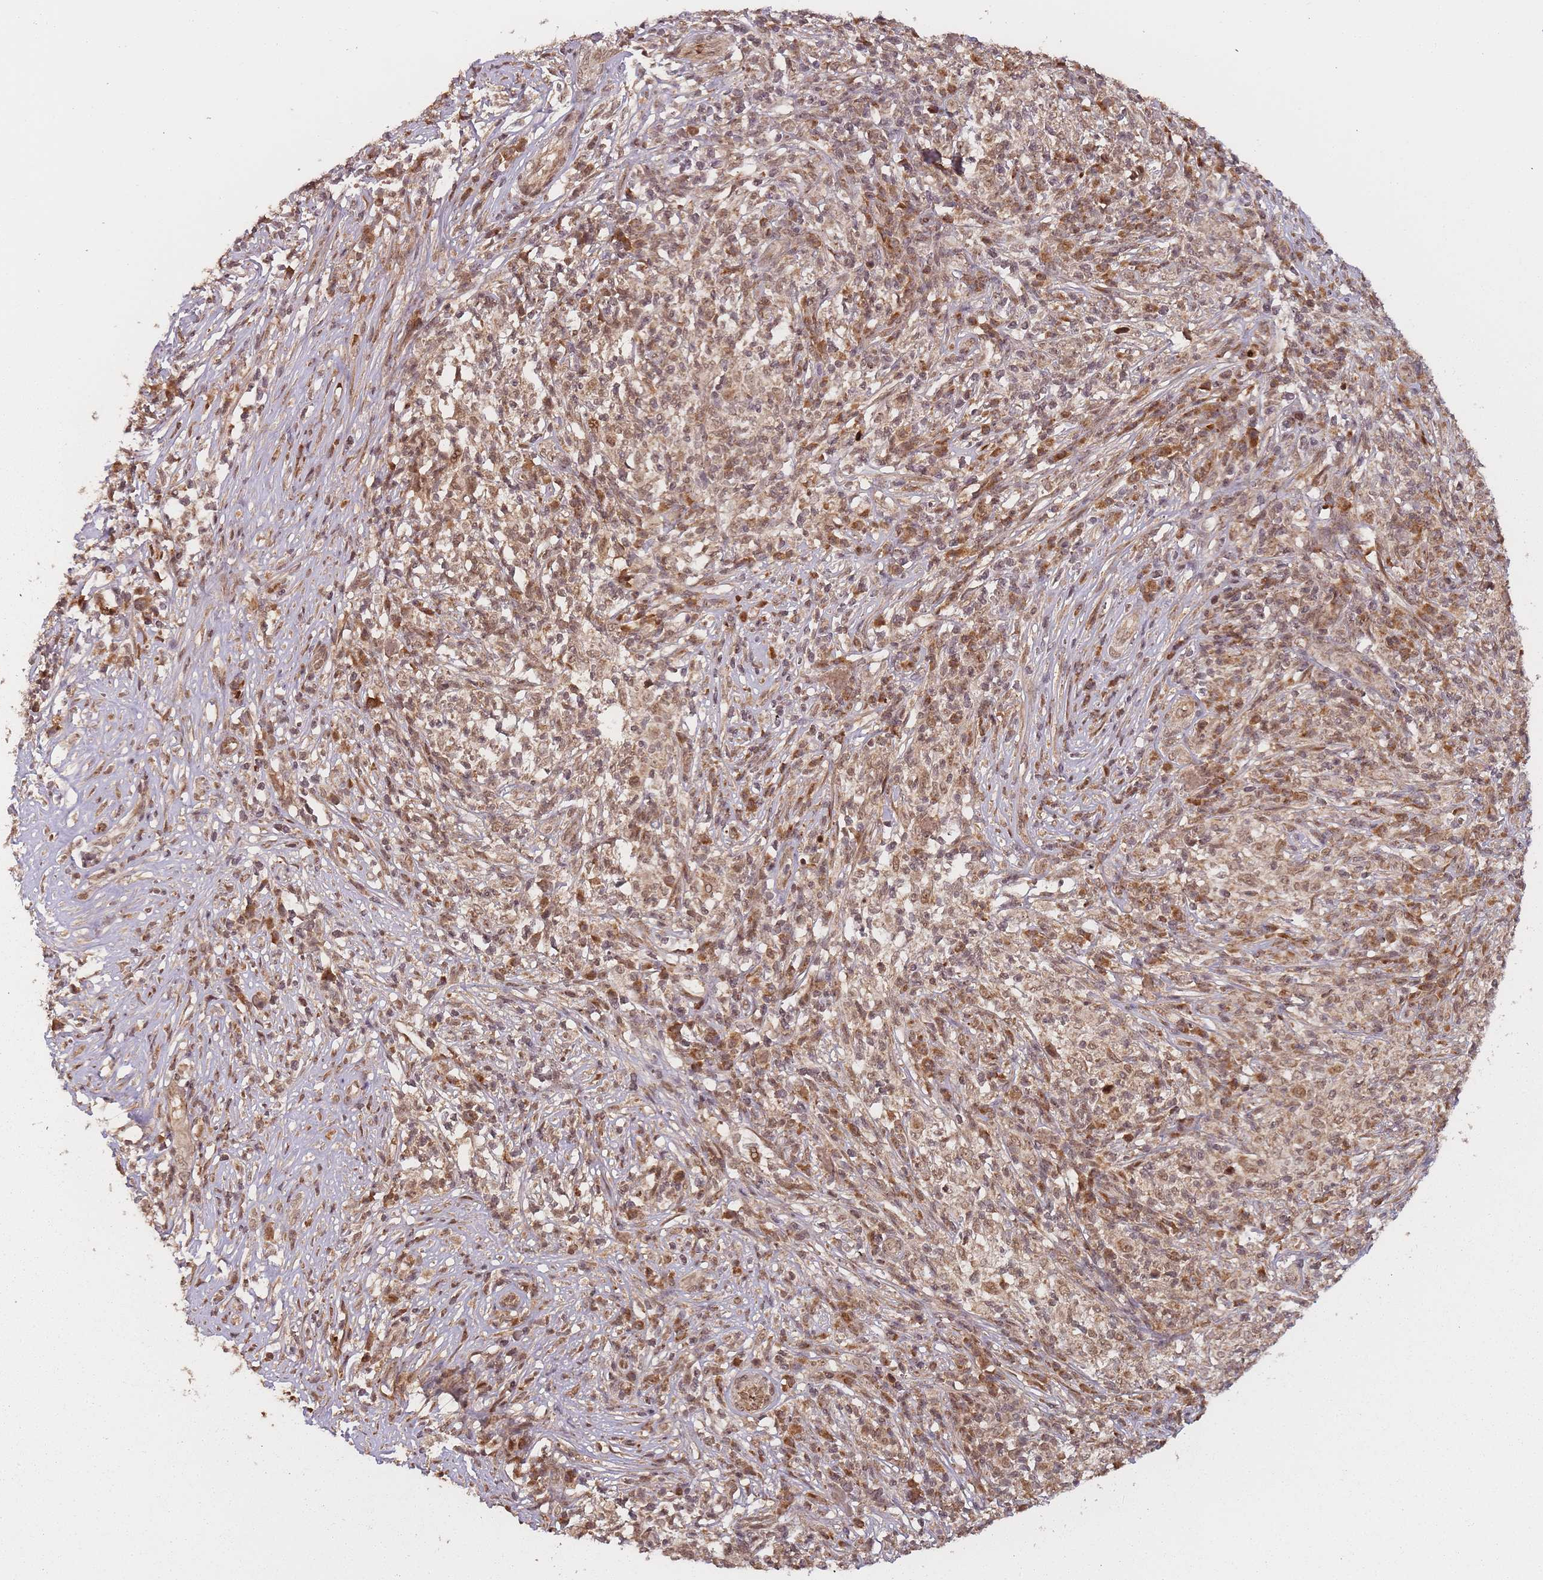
{"staining": {"intensity": "moderate", "quantity": ">75%", "location": "cytoplasmic/membranous,nuclear"}, "tissue": "melanoma", "cell_type": "Tumor cells", "image_type": "cancer", "snomed": [{"axis": "morphology", "description": "Malignant melanoma, NOS"}, {"axis": "topography", "description": "Skin"}], "caption": "Melanoma tissue reveals moderate cytoplasmic/membranous and nuclear staining in about >75% of tumor cells, visualized by immunohistochemistry.", "gene": "ZNF497", "patient": {"sex": "male", "age": 66}}